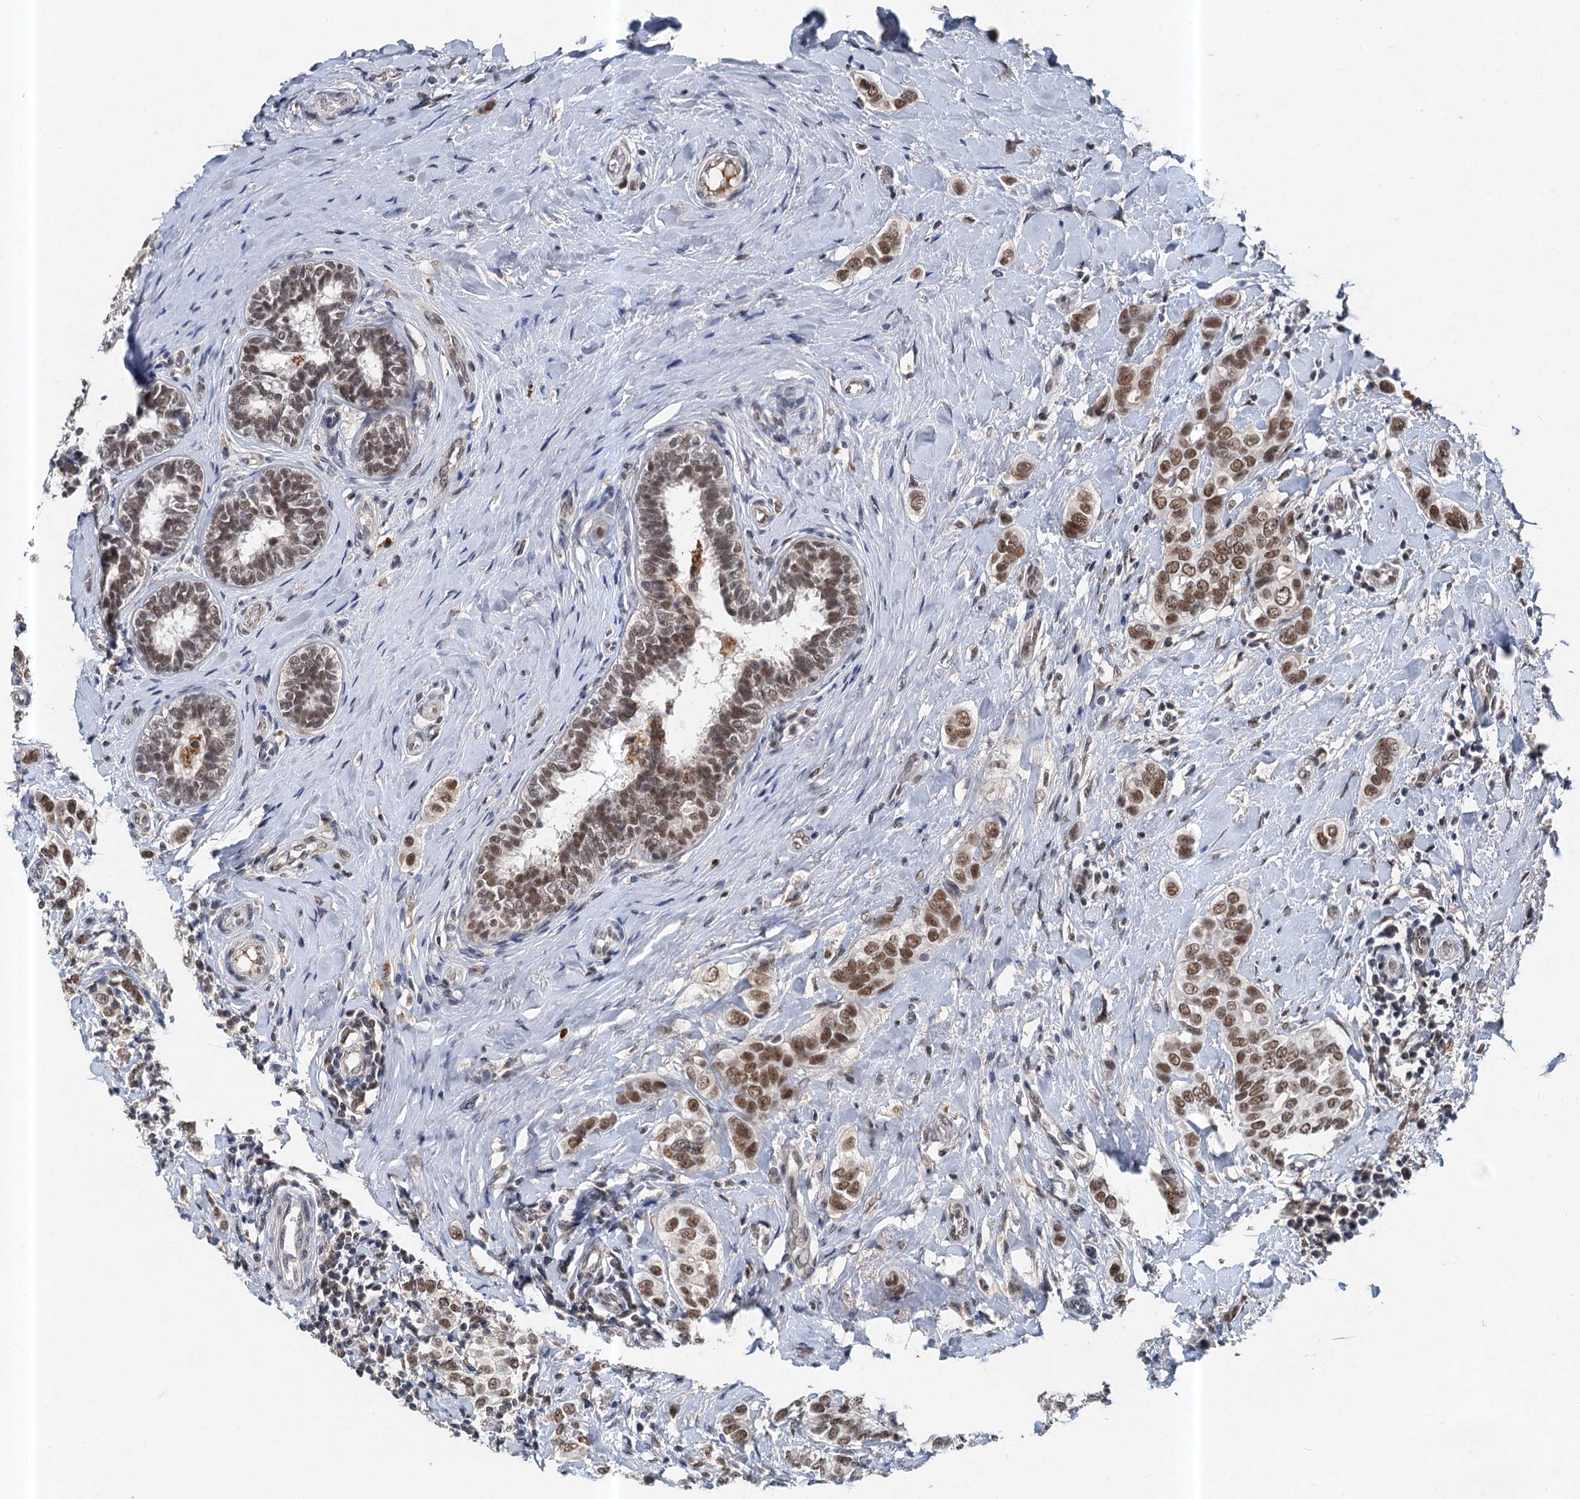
{"staining": {"intensity": "moderate", "quantity": ">75%", "location": "nuclear"}, "tissue": "breast cancer", "cell_type": "Tumor cells", "image_type": "cancer", "snomed": [{"axis": "morphology", "description": "Lobular carcinoma"}, {"axis": "topography", "description": "Breast"}], "caption": "This micrograph displays IHC staining of human breast cancer (lobular carcinoma), with medium moderate nuclear staining in about >75% of tumor cells.", "gene": "CSTF3", "patient": {"sex": "female", "age": 51}}